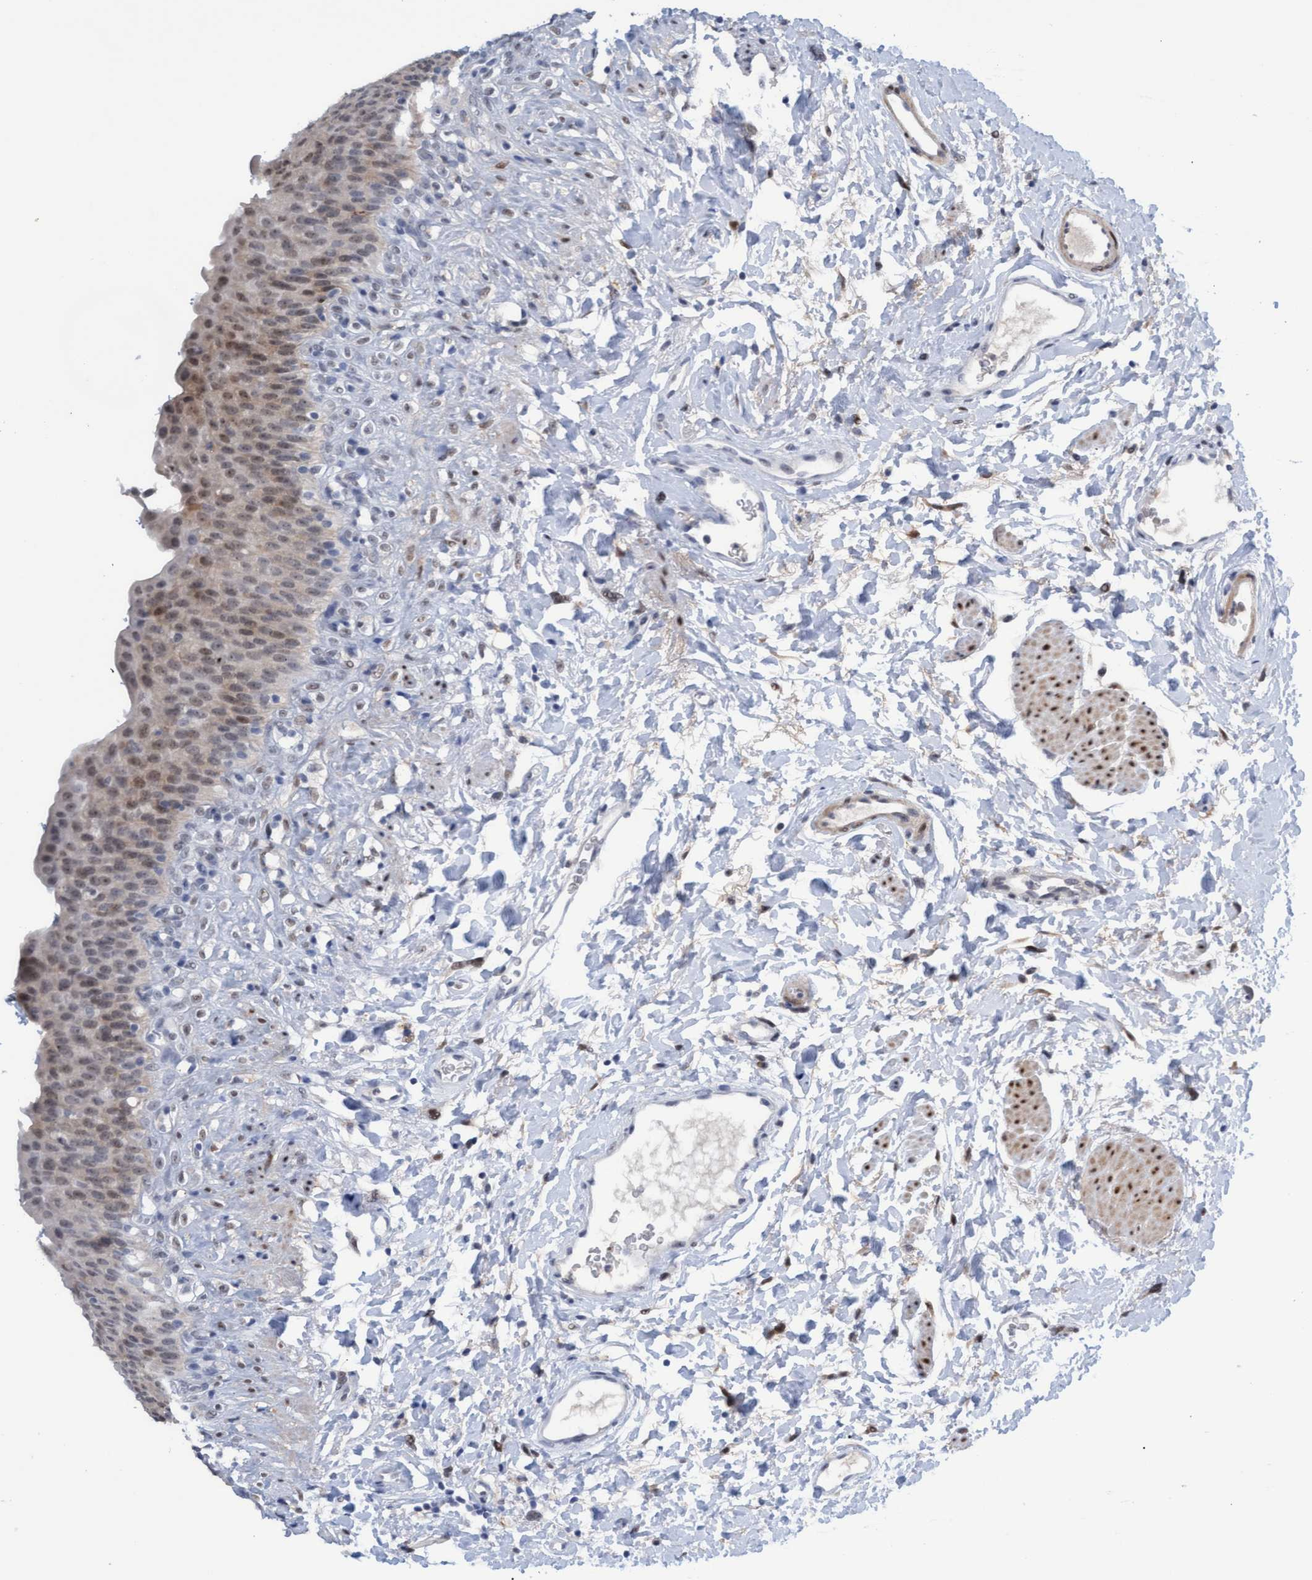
{"staining": {"intensity": "moderate", "quantity": ">75%", "location": "cytoplasmic/membranous,nuclear"}, "tissue": "urinary bladder", "cell_type": "Urothelial cells", "image_type": "normal", "snomed": [{"axis": "morphology", "description": "Normal tissue, NOS"}, {"axis": "topography", "description": "Urinary bladder"}], "caption": "Immunohistochemistry histopathology image of benign urinary bladder stained for a protein (brown), which demonstrates medium levels of moderate cytoplasmic/membranous,nuclear positivity in about >75% of urothelial cells.", "gene": "PINX1", "patient": {"sex": "female", "age": 79}}